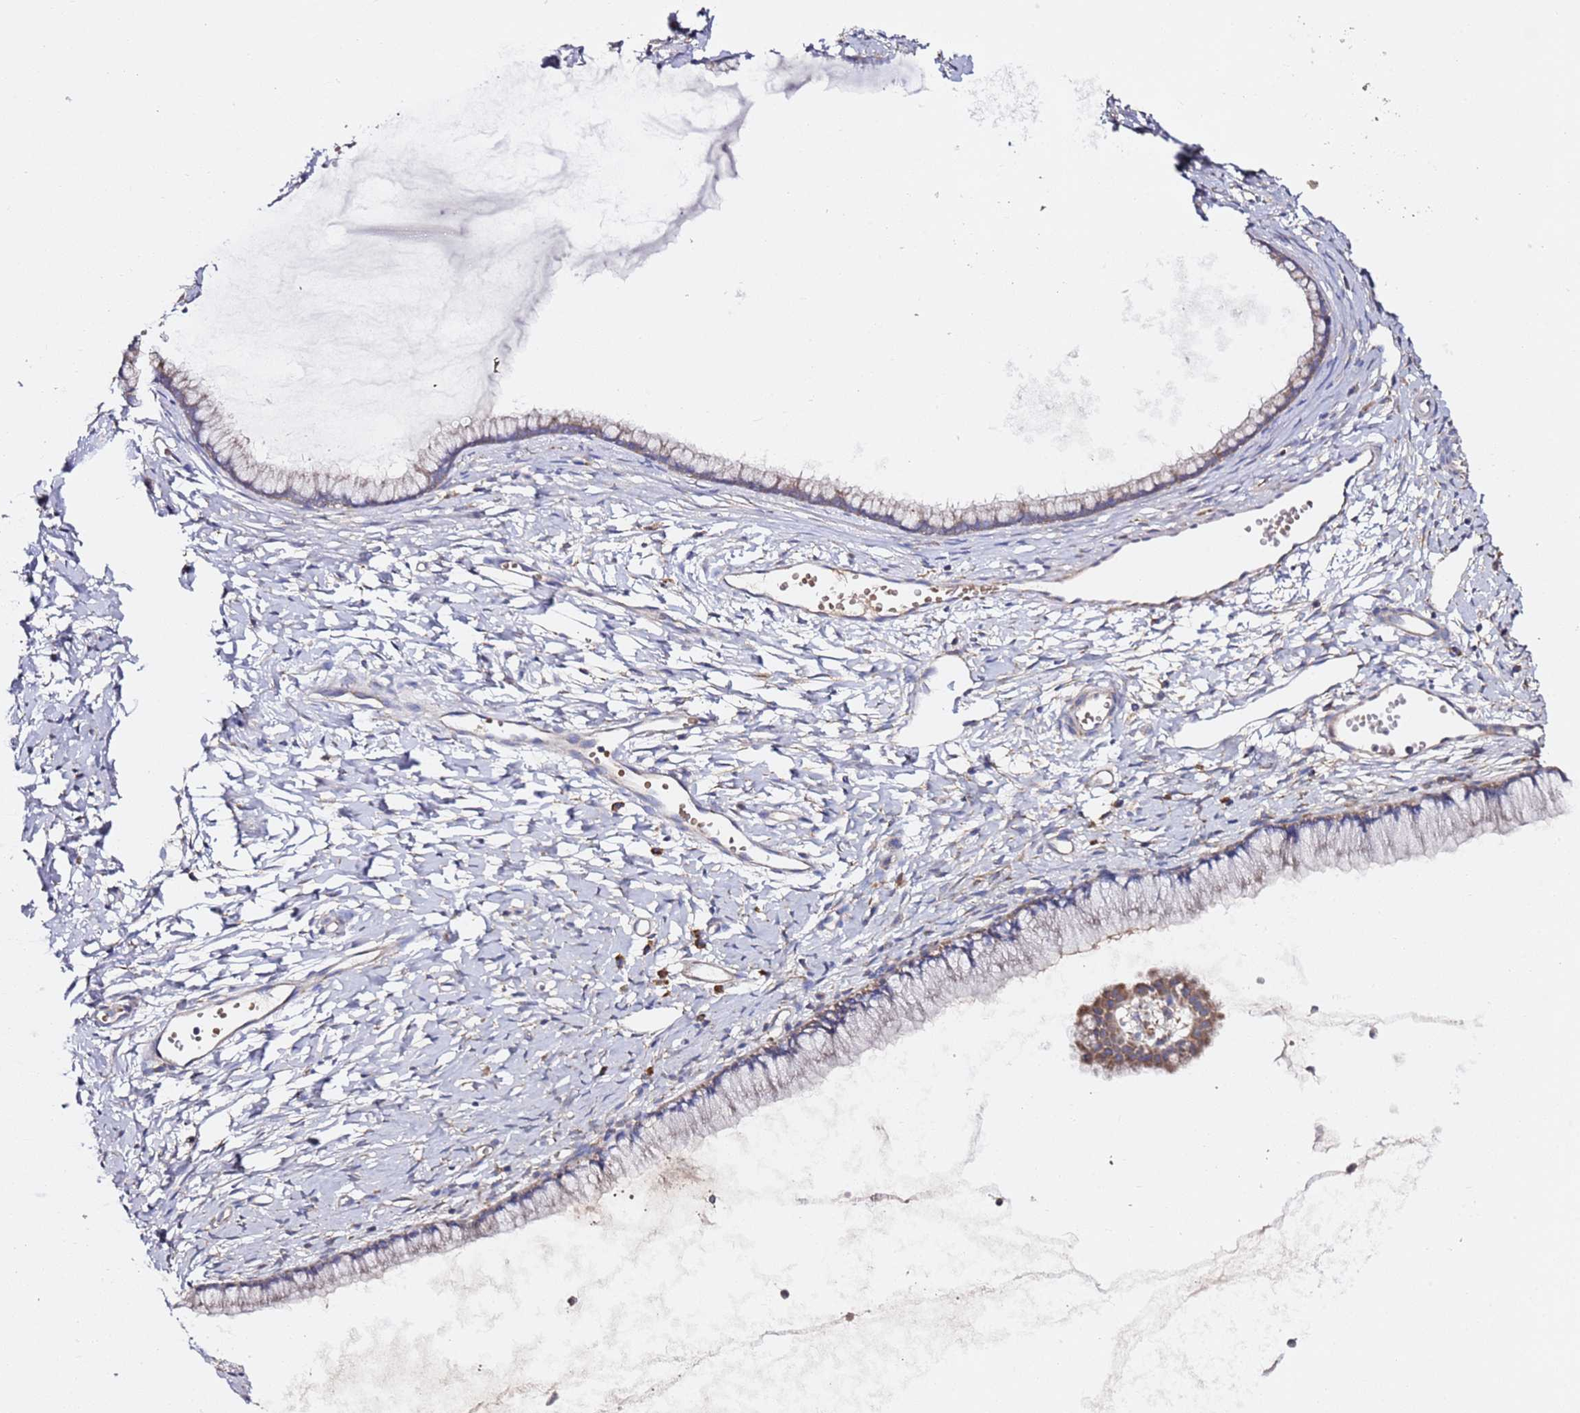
{"staining": {"intensity": "weak", "quantity": "25%-75%", "location": "cytoplasmic/membranous"}, "tissue": "cervix", "cell_type": "Glandular cells", "image_type": "normal", "snomed": [{"axis": "morphology", "description": "Normal tissue, NOS"}, {"axis": "topography", "description": "Cervix"}], "caption": "Protein expression analysis of normal cervix displays weak cytoplasmic/membranous expression in approximately 25%-75% of glandular cells. Using DAB (3,3'-diaminobenzidine) (brown) and hematoxylin (blue) stains, captured at high magnification using brightfield microscopy.", "gene": "C19orf12", "patient": {"sex": "female", "age": 40}}